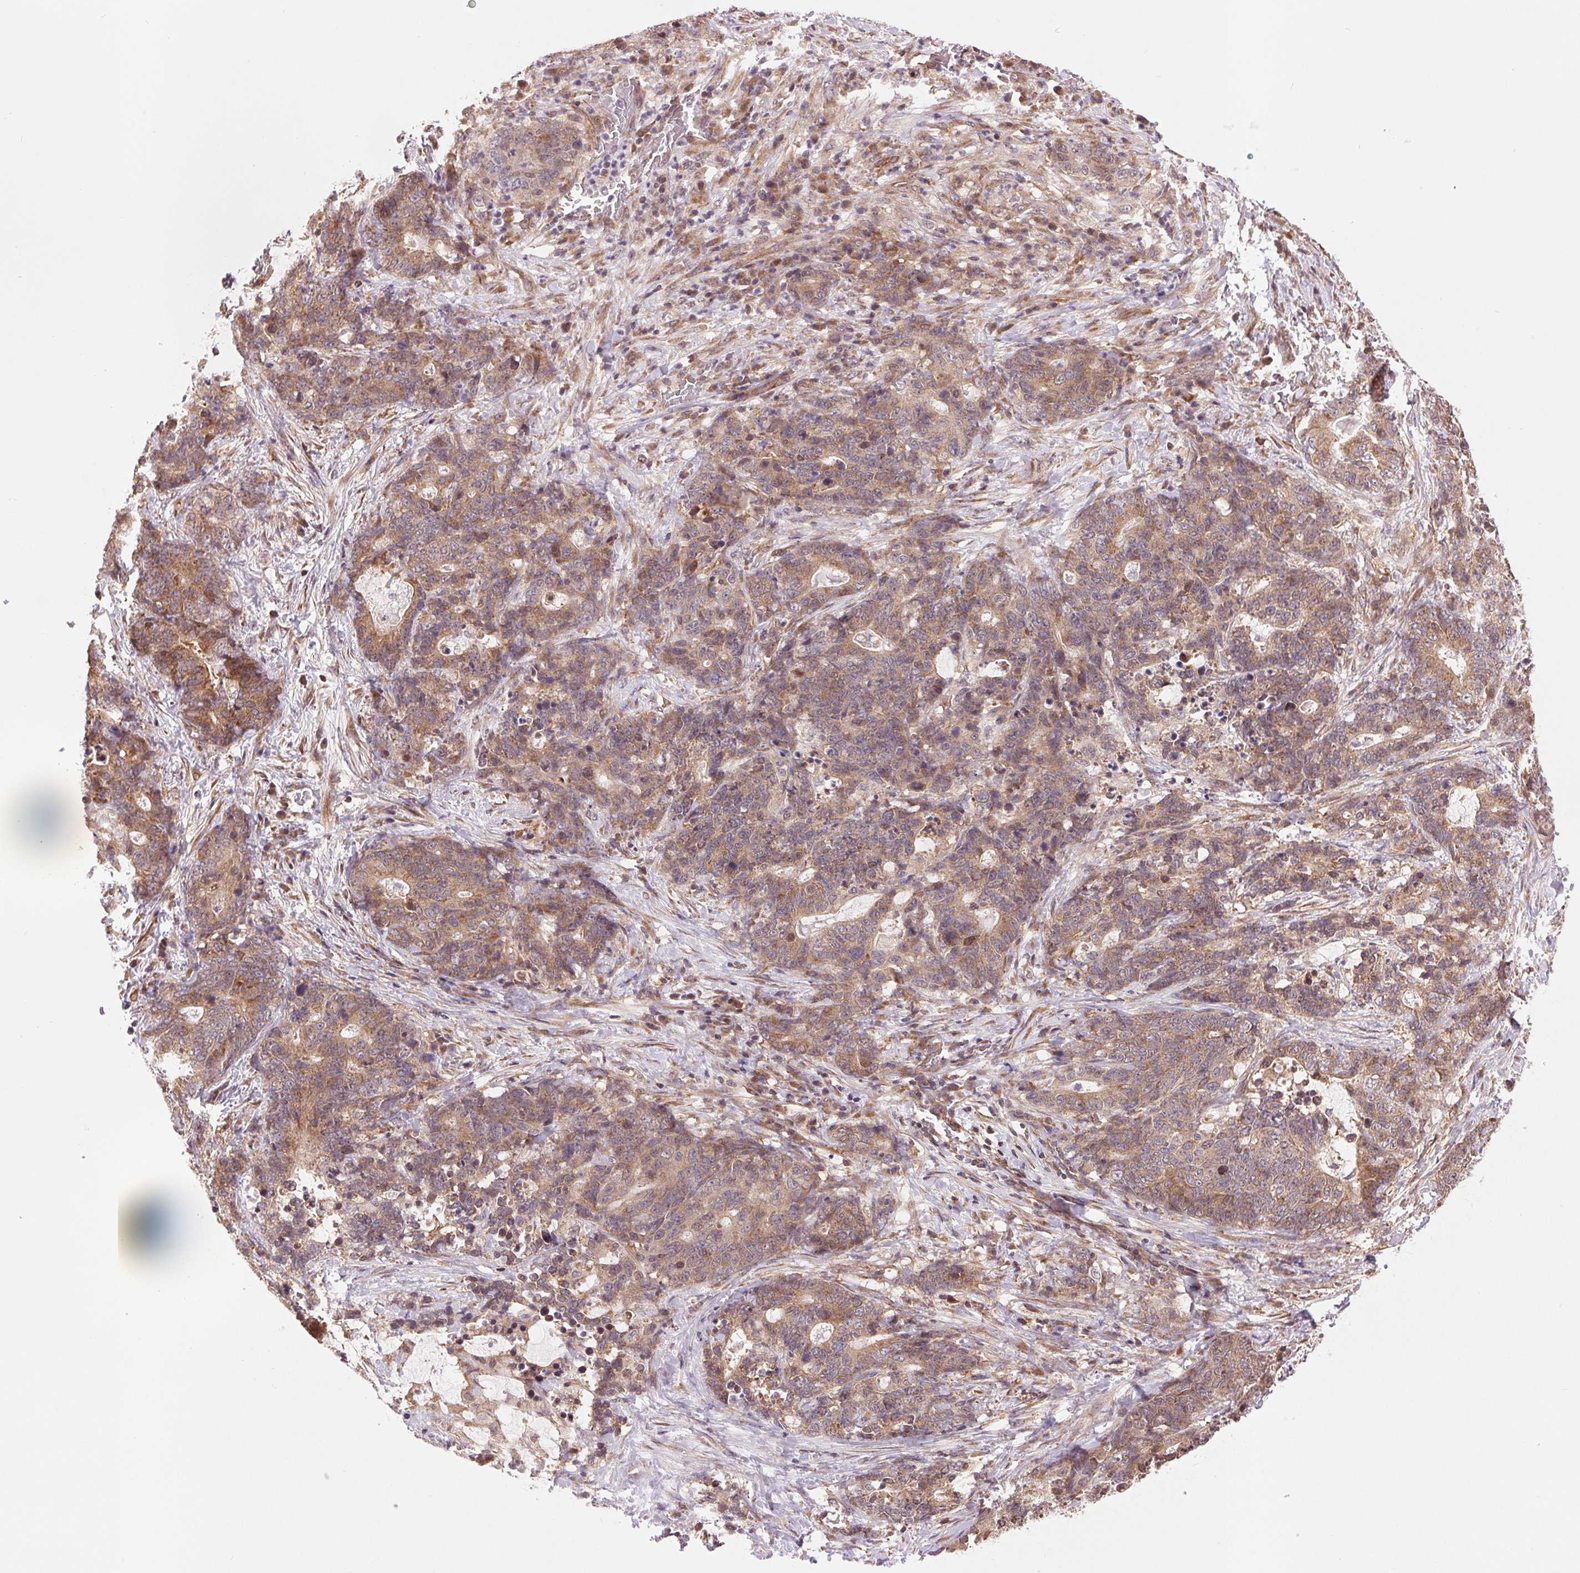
{"staining": {"intensity": "weak", "quantity": ">75%", "location": "cytoplasmic/membranous"}, "tissue": "stomach cancer", "cell_type": "Tumor cells", "image_type": "cancer", "snomed": [{"axis": "morphology", "description": "Normal tissue, NOS"}, {"axis": "morphology", "description": "Adenocarcinoma, NOS"}, {"axis": "topography", "description": "Stomach"}], "caption": "DAB (3,3'-diaminobenzidine) immunohistochemical staining of adenocarcinoma (stomach) demonstrates weak cytoplasmic/membranous protein expression in about >75% of tumor cells.", "gene": "BTF3L4", "patient": {"sex": "female", "age": 64}}